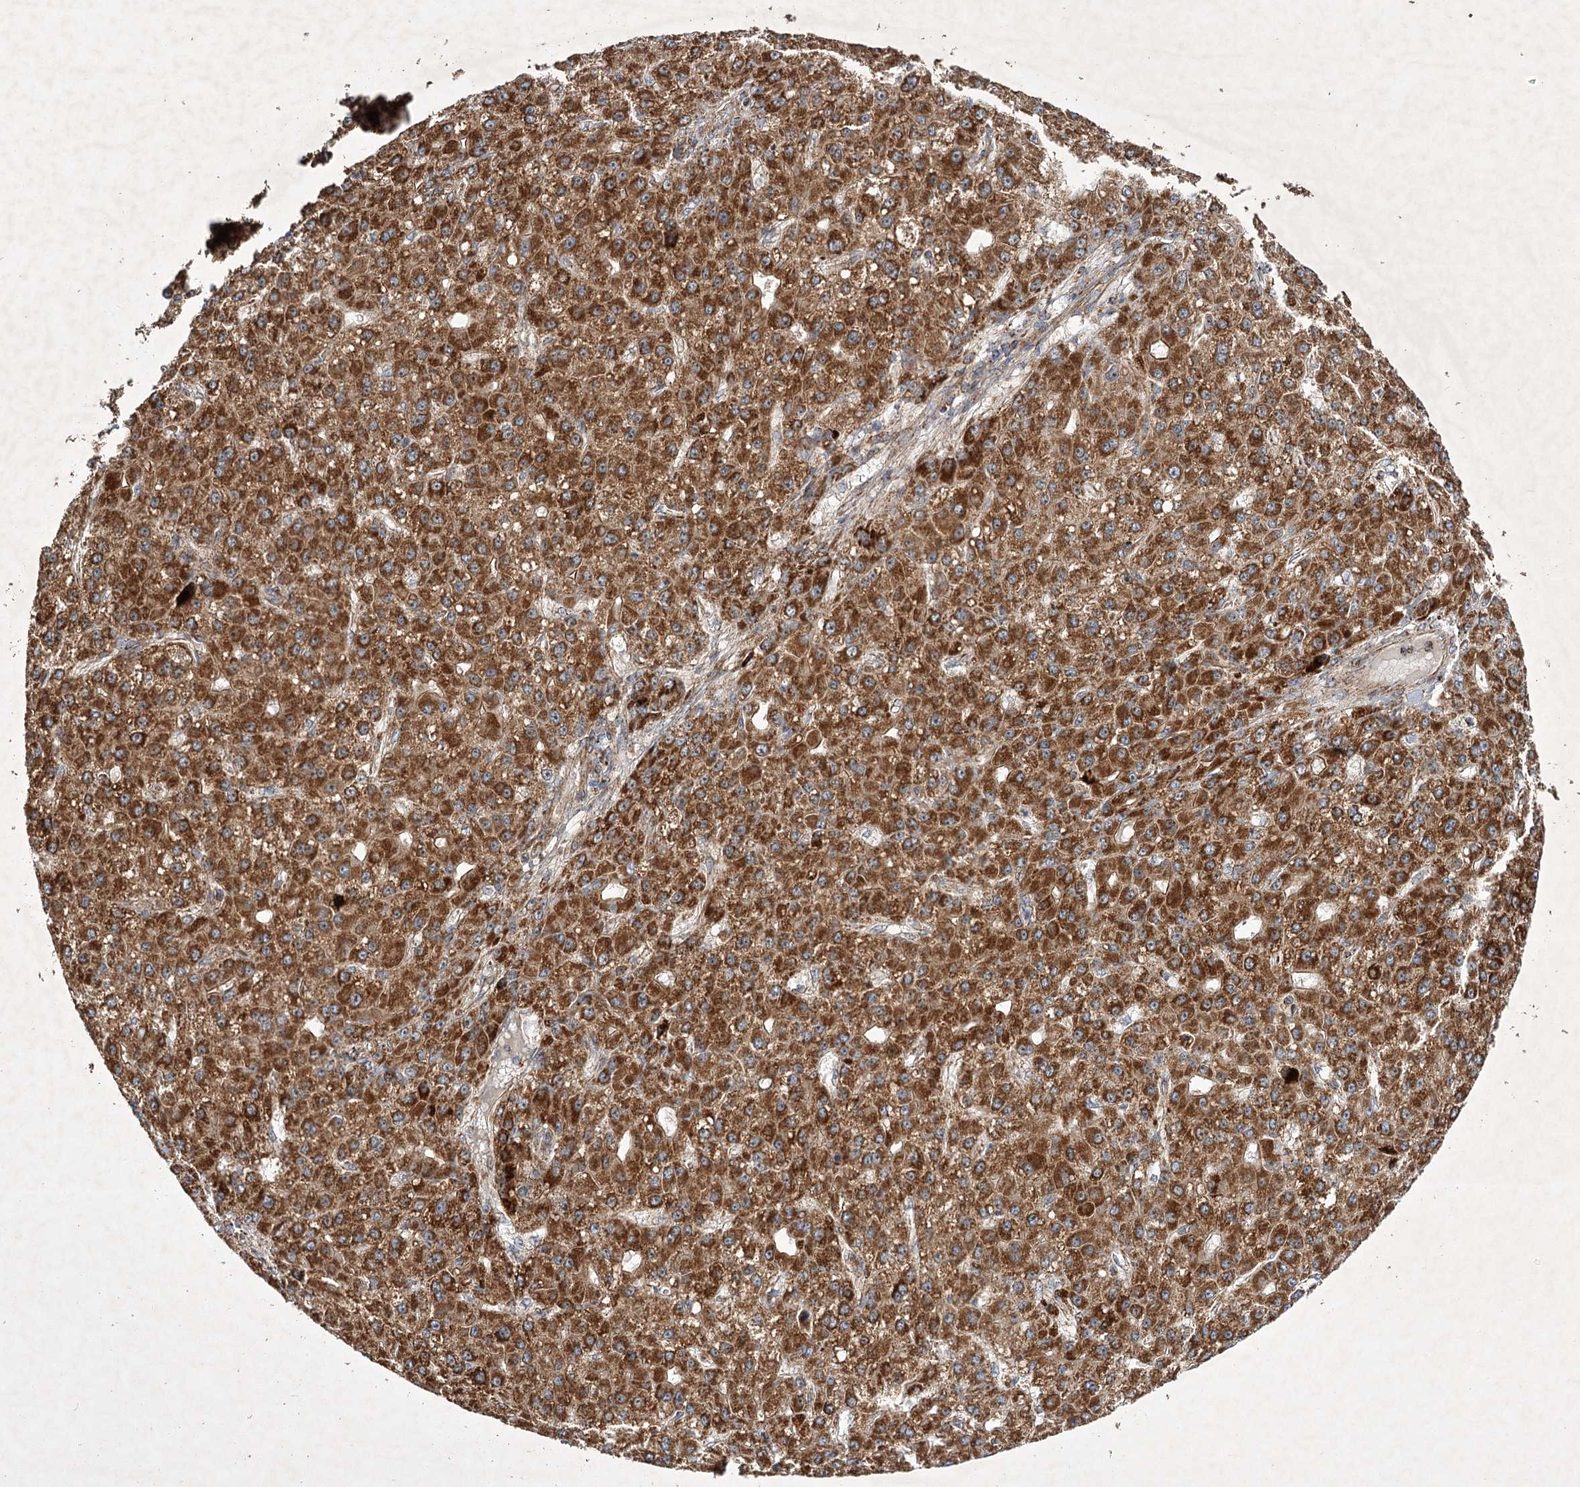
{"staining": {"intensity": "strong", "quantity": ">75%", "location": "cytoplasmic/membranous"}, "tissue": "liver cancer", "cell_type": "Tumor cells", "image_type": "cancer", "snomed": [{"axis": "morphology", "description": "Carcinoma, Hepatocellular, NOS"}, {"axis": "topography", "description": "Liver"}], "caption": "This image demonstrates IHC staining of human liver hepatocellular carcinoma, with high strong cytoplasmic/membranous staining in approximately >75% of tumor cells.", "gene": "SCRN3", "patient": {"sex": "male", "age": 67}}